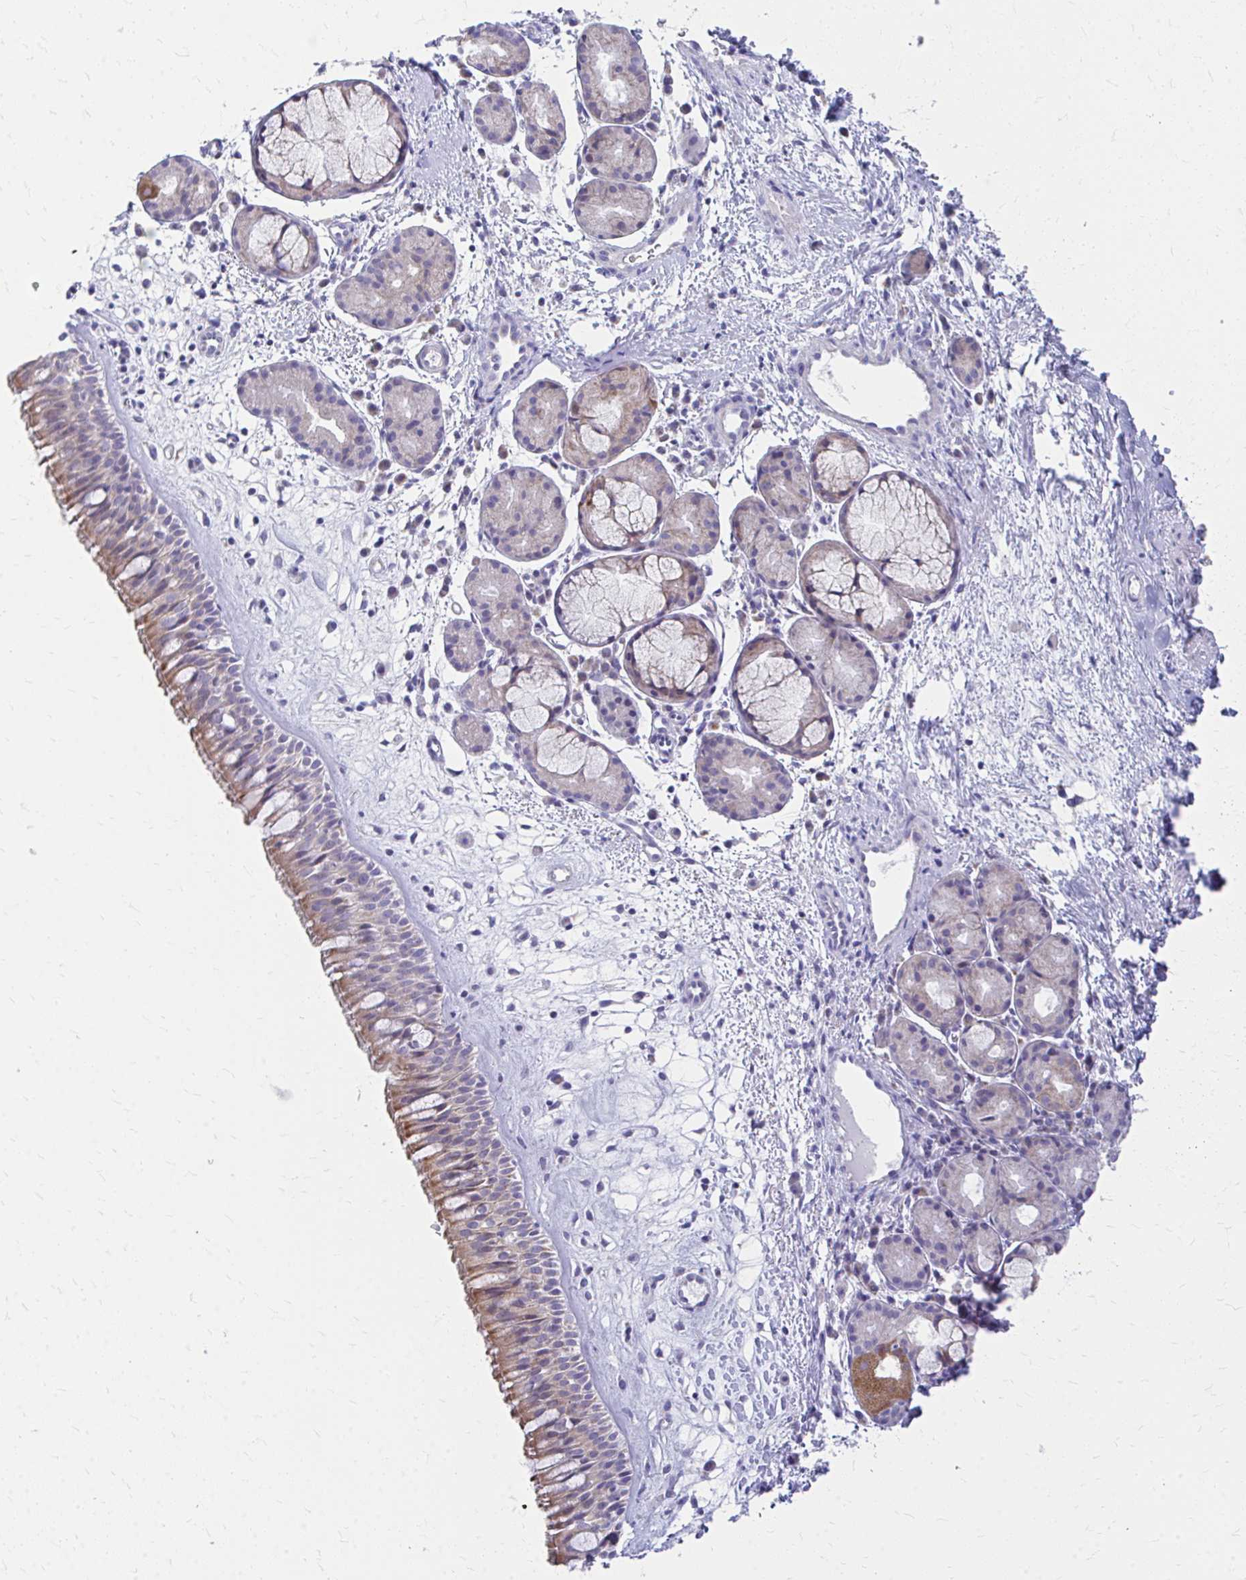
{"staining": {"intensity": "strong", "quantity": ">75%", "location": "cytoplasmic/membranous"}, "tissue": "nasopharynx", "cell_type": "Respiratory epithelial cells", "image_type": "normal", "snomed": [{"axis": "morphology", "description": "Normal tissue, NOS"}, {"axis": "topography", "description": "Nasopharynx"}], "caption": "Protein analysis of normal nasopharynx displays strong cytoplasmic/membranous expression in approximately >75% of respiratory epithelial cells. The protein is stained brown, and the nuclei are stained in blue (DAB IHC with brightfield microscopy, high magnification).", "gene": "MRPL19", "patient": {"sex": "male", "age": 65}}